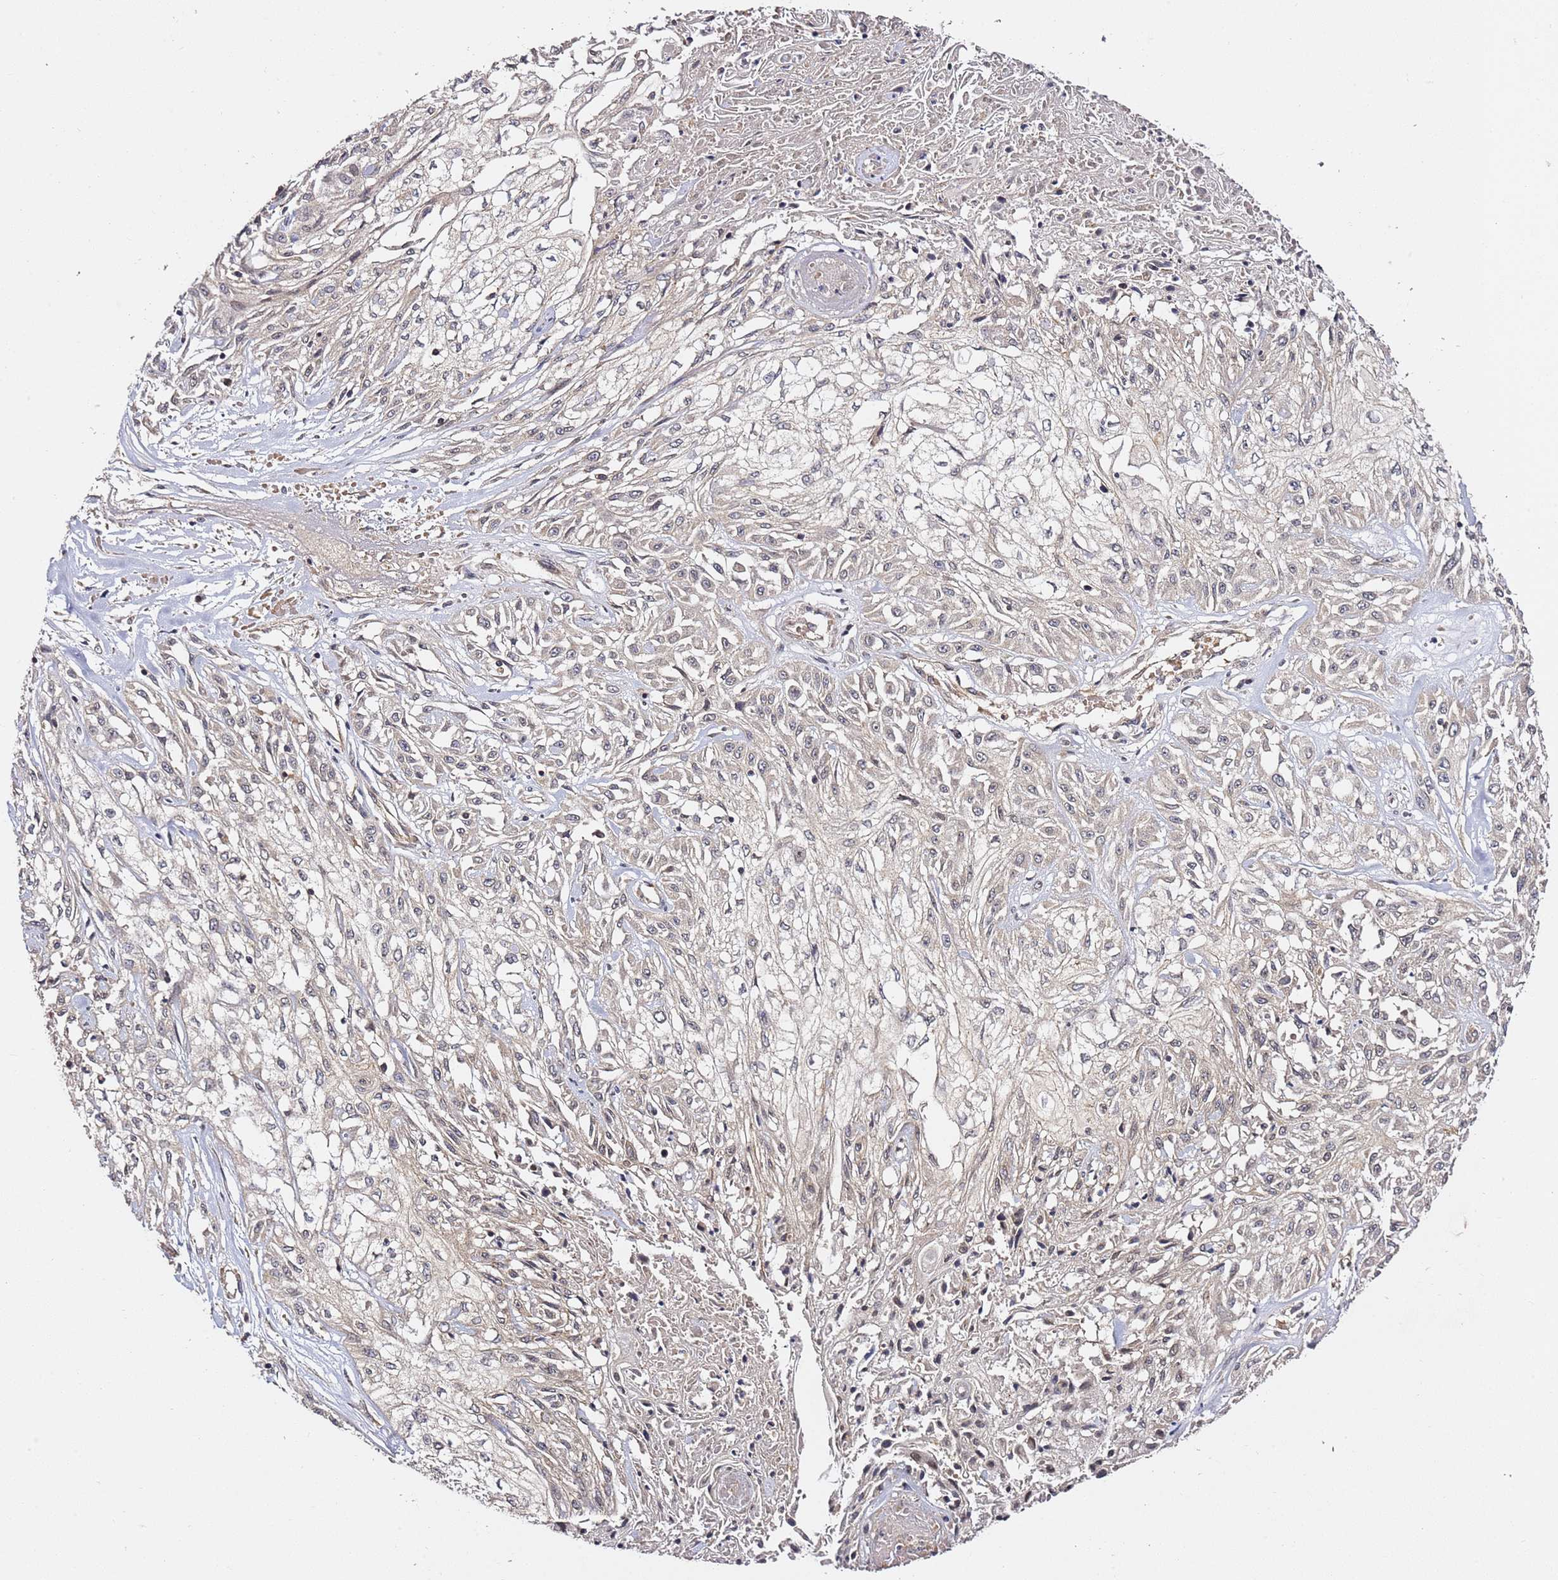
{"staining": {"intensity": "negative", "quantity": "none", "location": "none"}, "tissue": "skin cancer", "cell_type": "Tumor cells", "image_type": "cancer", "snomed": [{"axis": "morphology", "description": "Squamous cell carcinoma, NOS"}, {"axis": "morphology", "description": "Squamous cell carcinoma, metastatic, NOS"}, {"axis": "topography", "description": "Skin"}, {"axis": "topography", "description": "Lymph node"}], "caption": "This is an IHC photomicrograph of skin cancer (squamous cell carcinoma). There is no positivity in tumor cells.", "gene": "OSBPL2", "patient": {"sex": "male", "age": 75}}